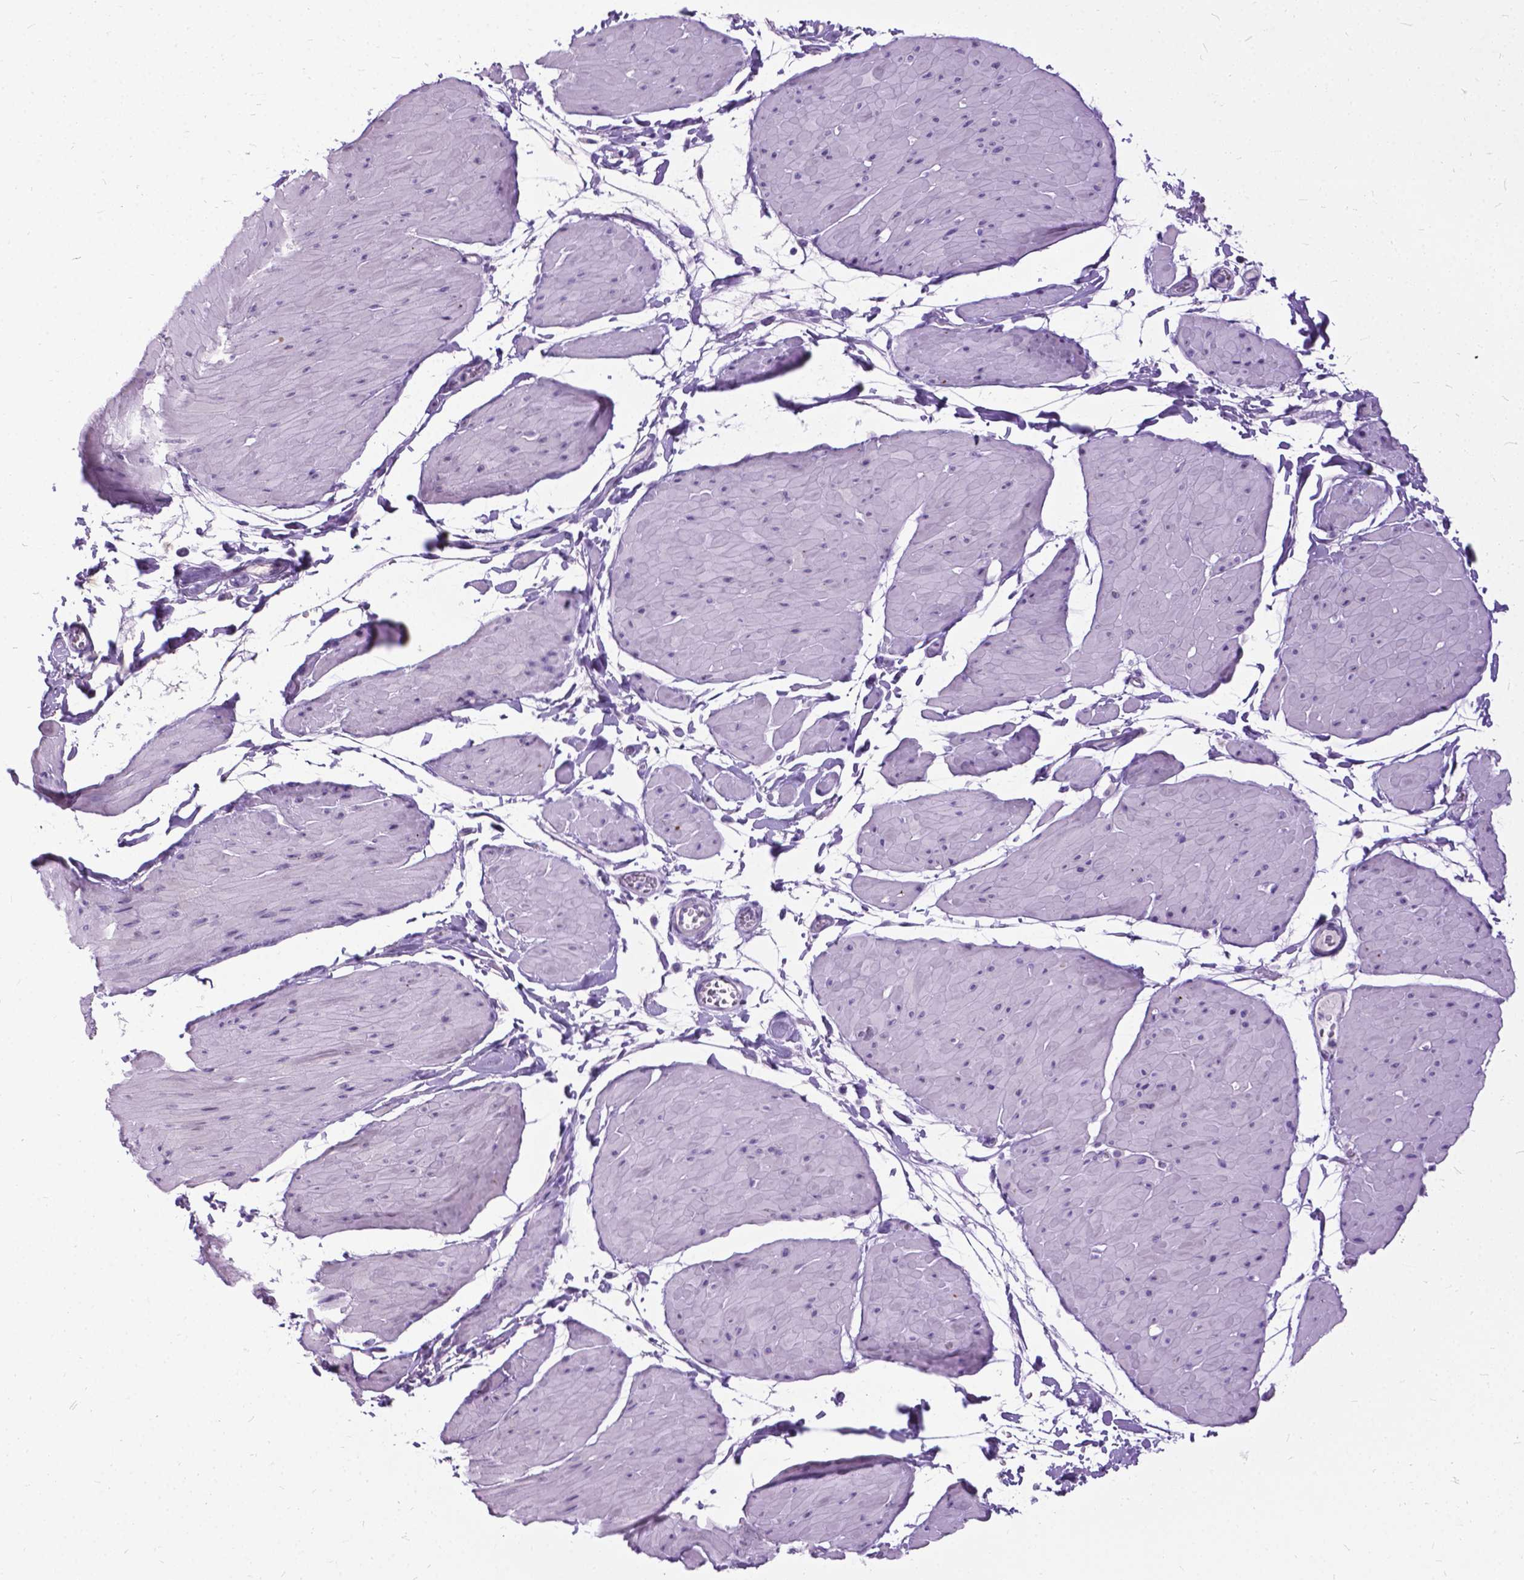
{"staining": {"intensity": "negative", "quantity": "none", "location": "none"}, "tissue": "soft tissue", "cell_type": "Fibroblasts", "image_type": "normal", "snomed": [{"axis": "morphology", "description": "Normal tissue, NOS"}, {"axis": "topography", "description": "Smooth muscle"}, {"axis": "topography", "description": "Peripheral nerve tissue"}], "caption": "Image shows no significant protein positivity in fibroblasts of normal soft tissue.", "gene": "PROB1", "patient": {"sex": "male", "age": 58}}